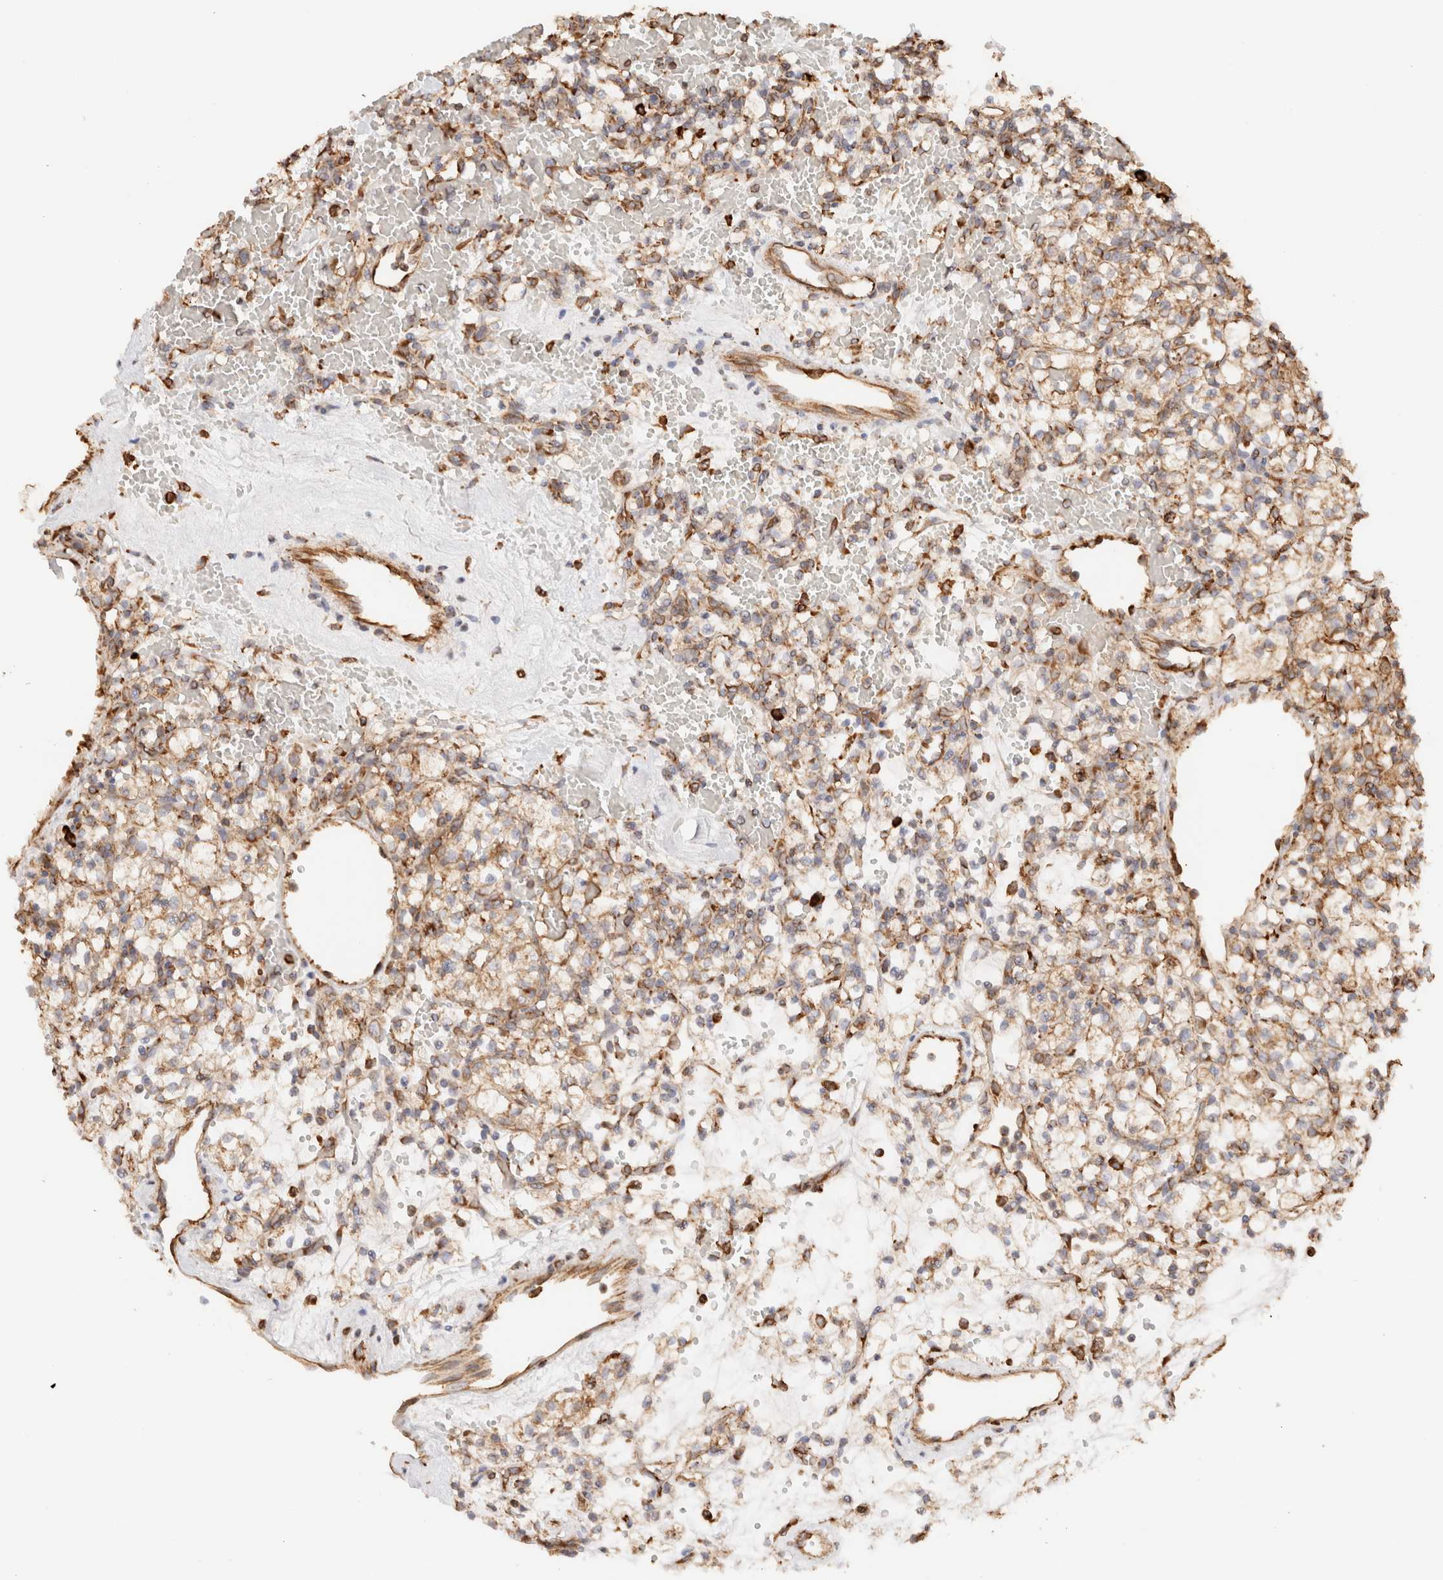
{"staining": {"intensity": "weak", "quantity": ">75%", "location": "cytoplasmic/membranous"}, "tissue": "renal cancer", "cell_type": "Tumor cells", "image_type": "cancer", "snomed": [{"axis": "morphology", "description": "Adenocarcinoma, NOS"}, {"axis": "topography", "description": "Kidney"}], "caption": "IHC (DAB) staining of adenocarcinoma (renal) demonstrates weak cytoplasmic/membranous protein expression in about >75% of tumor cells. (DAB (3,3'-diaminobenzidine) IHC, brown staining for protein, blue staining for nuclei).", "gene": "FER", "patient": {"sex": "female", "age": 60}}